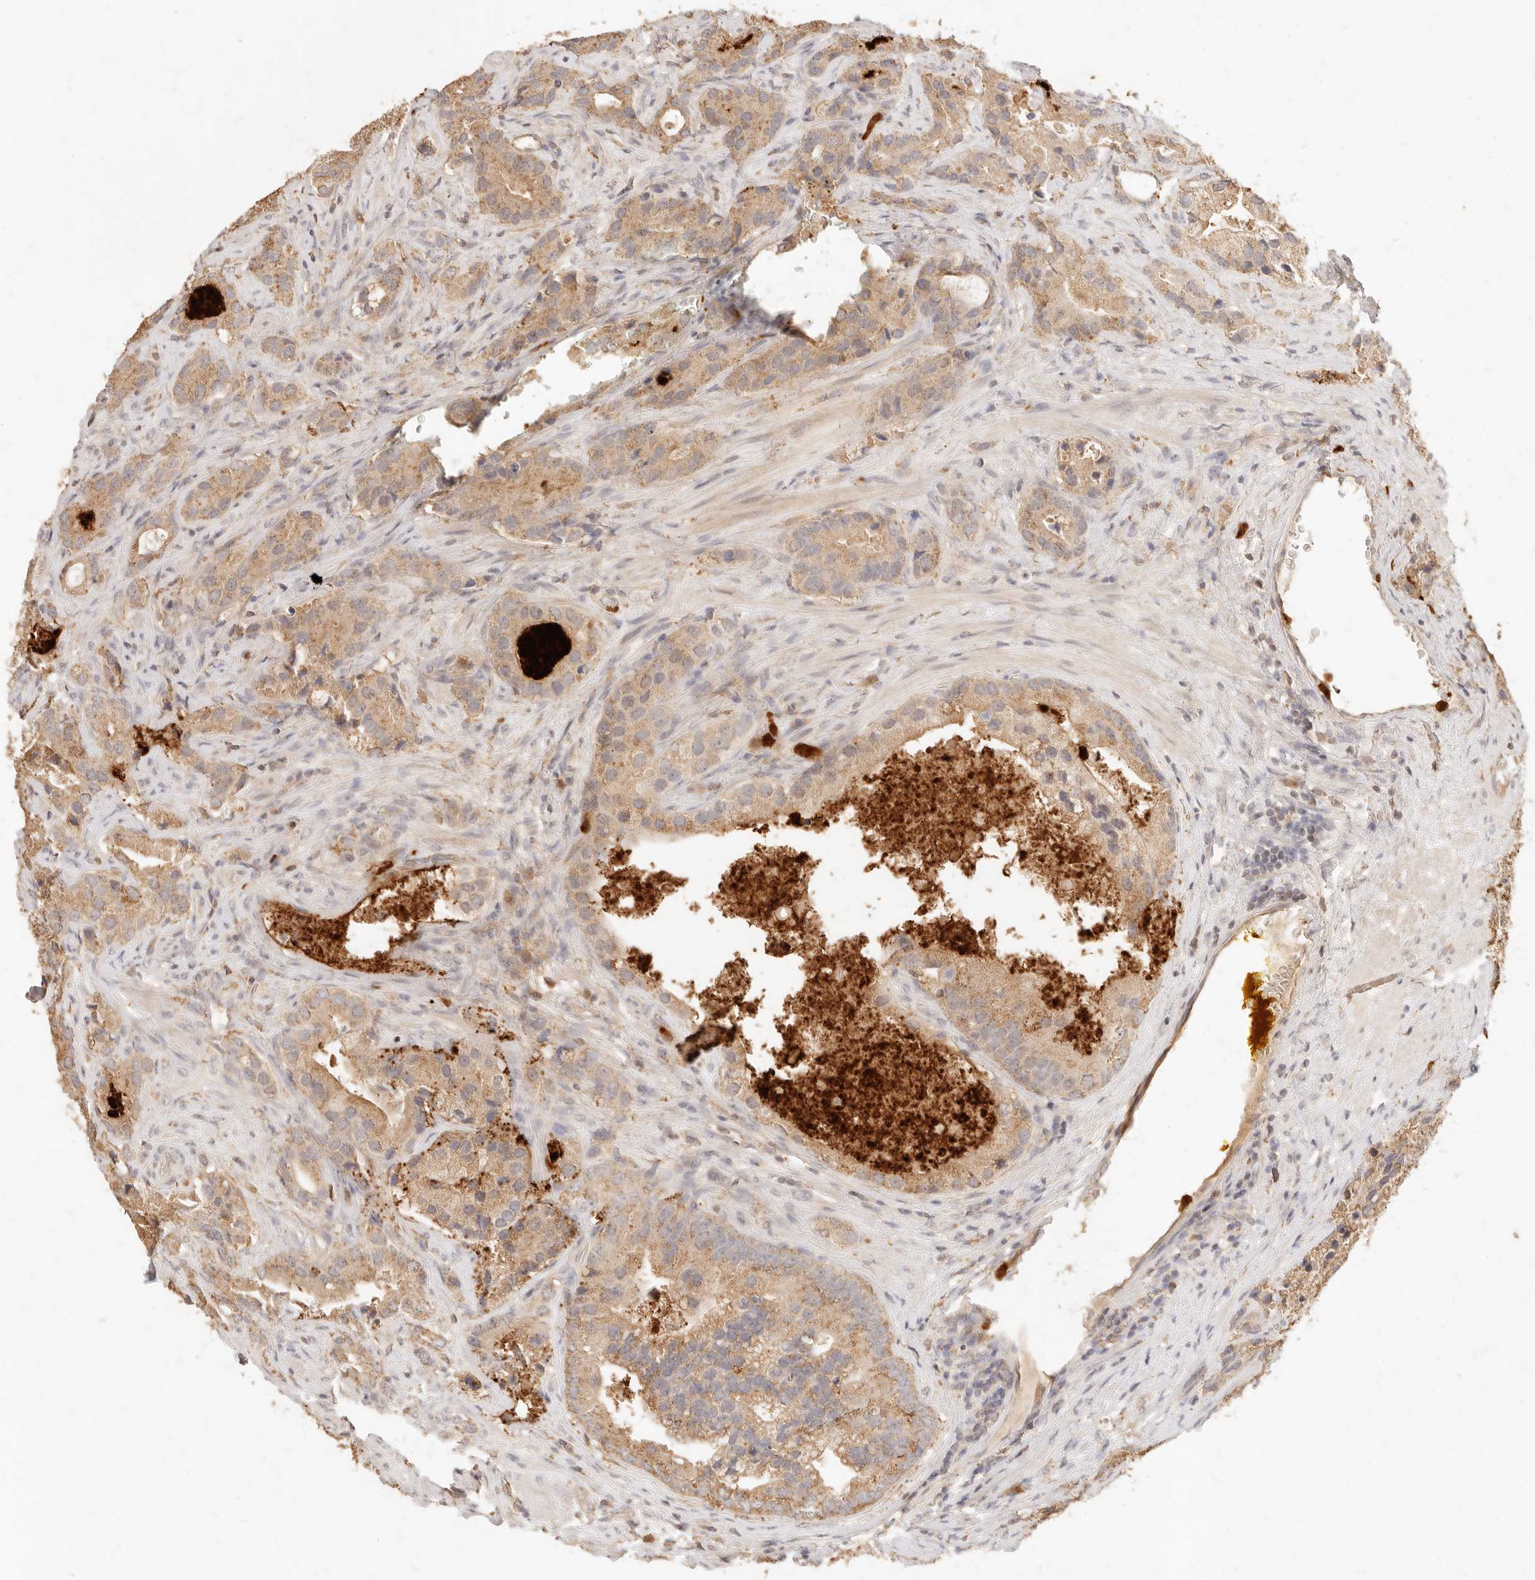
{"staining": {"intensity": "moderate", "quantity": ">75%", "location": "cytoplasmic/membranous"}, "tissue": "prostate cancer", "cell_type": "Tumor cells", "image_type": "cancer", "snomed": [{"axis": "morphology", "description": "Adenocarcinoma, High grade"}, {"axis": "topography", "description": "Prostate"}], "caption": "Immunohistochemical staining of human adenocarcinoma (high-grade) (prostate) demonstrates medium levels of moderate cytoplasmic/membranous protein staining in approximately >75% of tumor cells.", "gene": "TMTC2", "patient": {"sex": "male", "age": 70}}